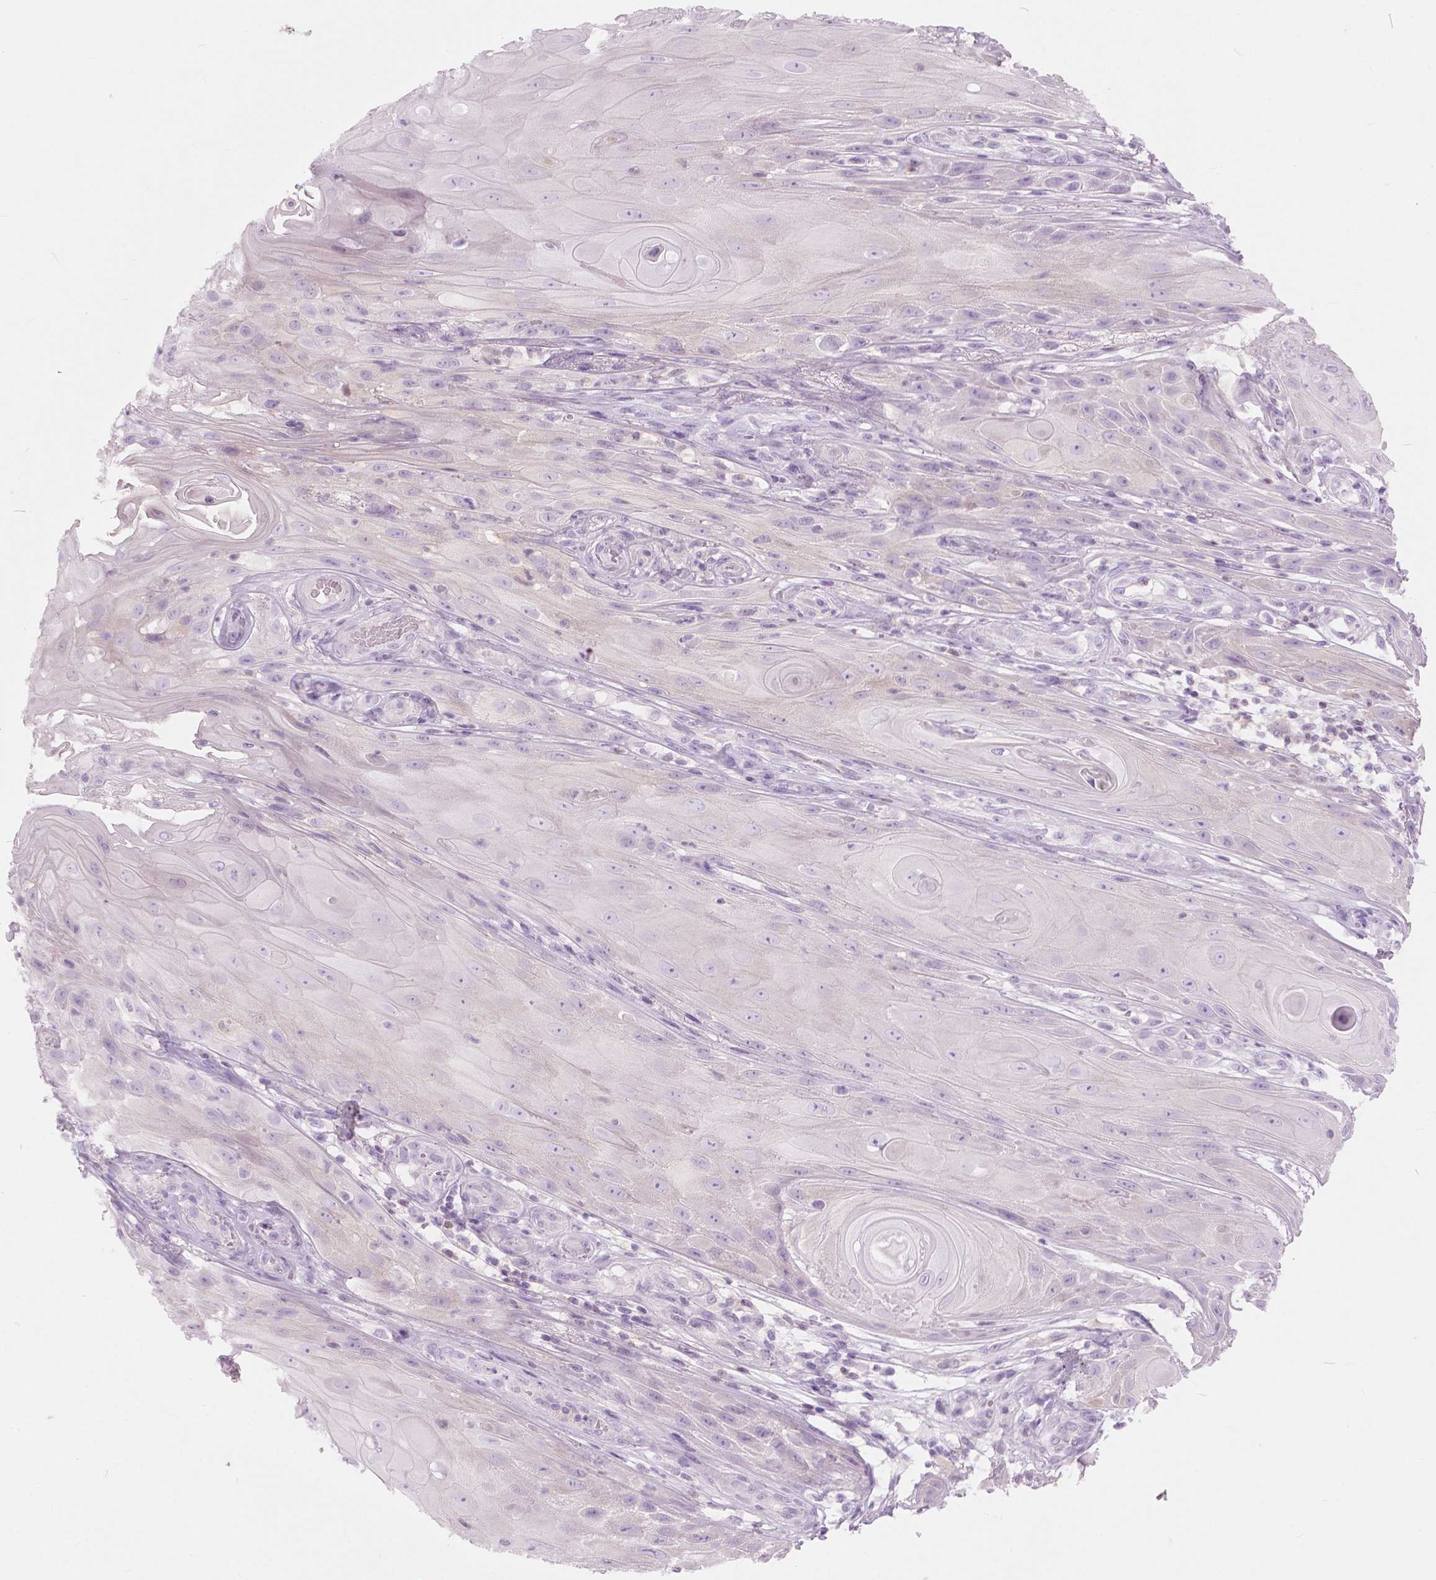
{"staining": {"intensity": "negative", "quantity": "none", "location": "none"}, "tissue": "skin cancer", "cell_type": "Tumor cells", "image_type": "cancer", "snomed": [{"axis": "morphology", "description": "Squamous cell carcinoma, NOS"}, {"axis": "topography", "description": "Skin"}], "caption": "The image shows no staining of tumor cells in skin squamous cell carcinoma.", "gene": "GALM", "patient": {"sex": "male", "age": 62}}